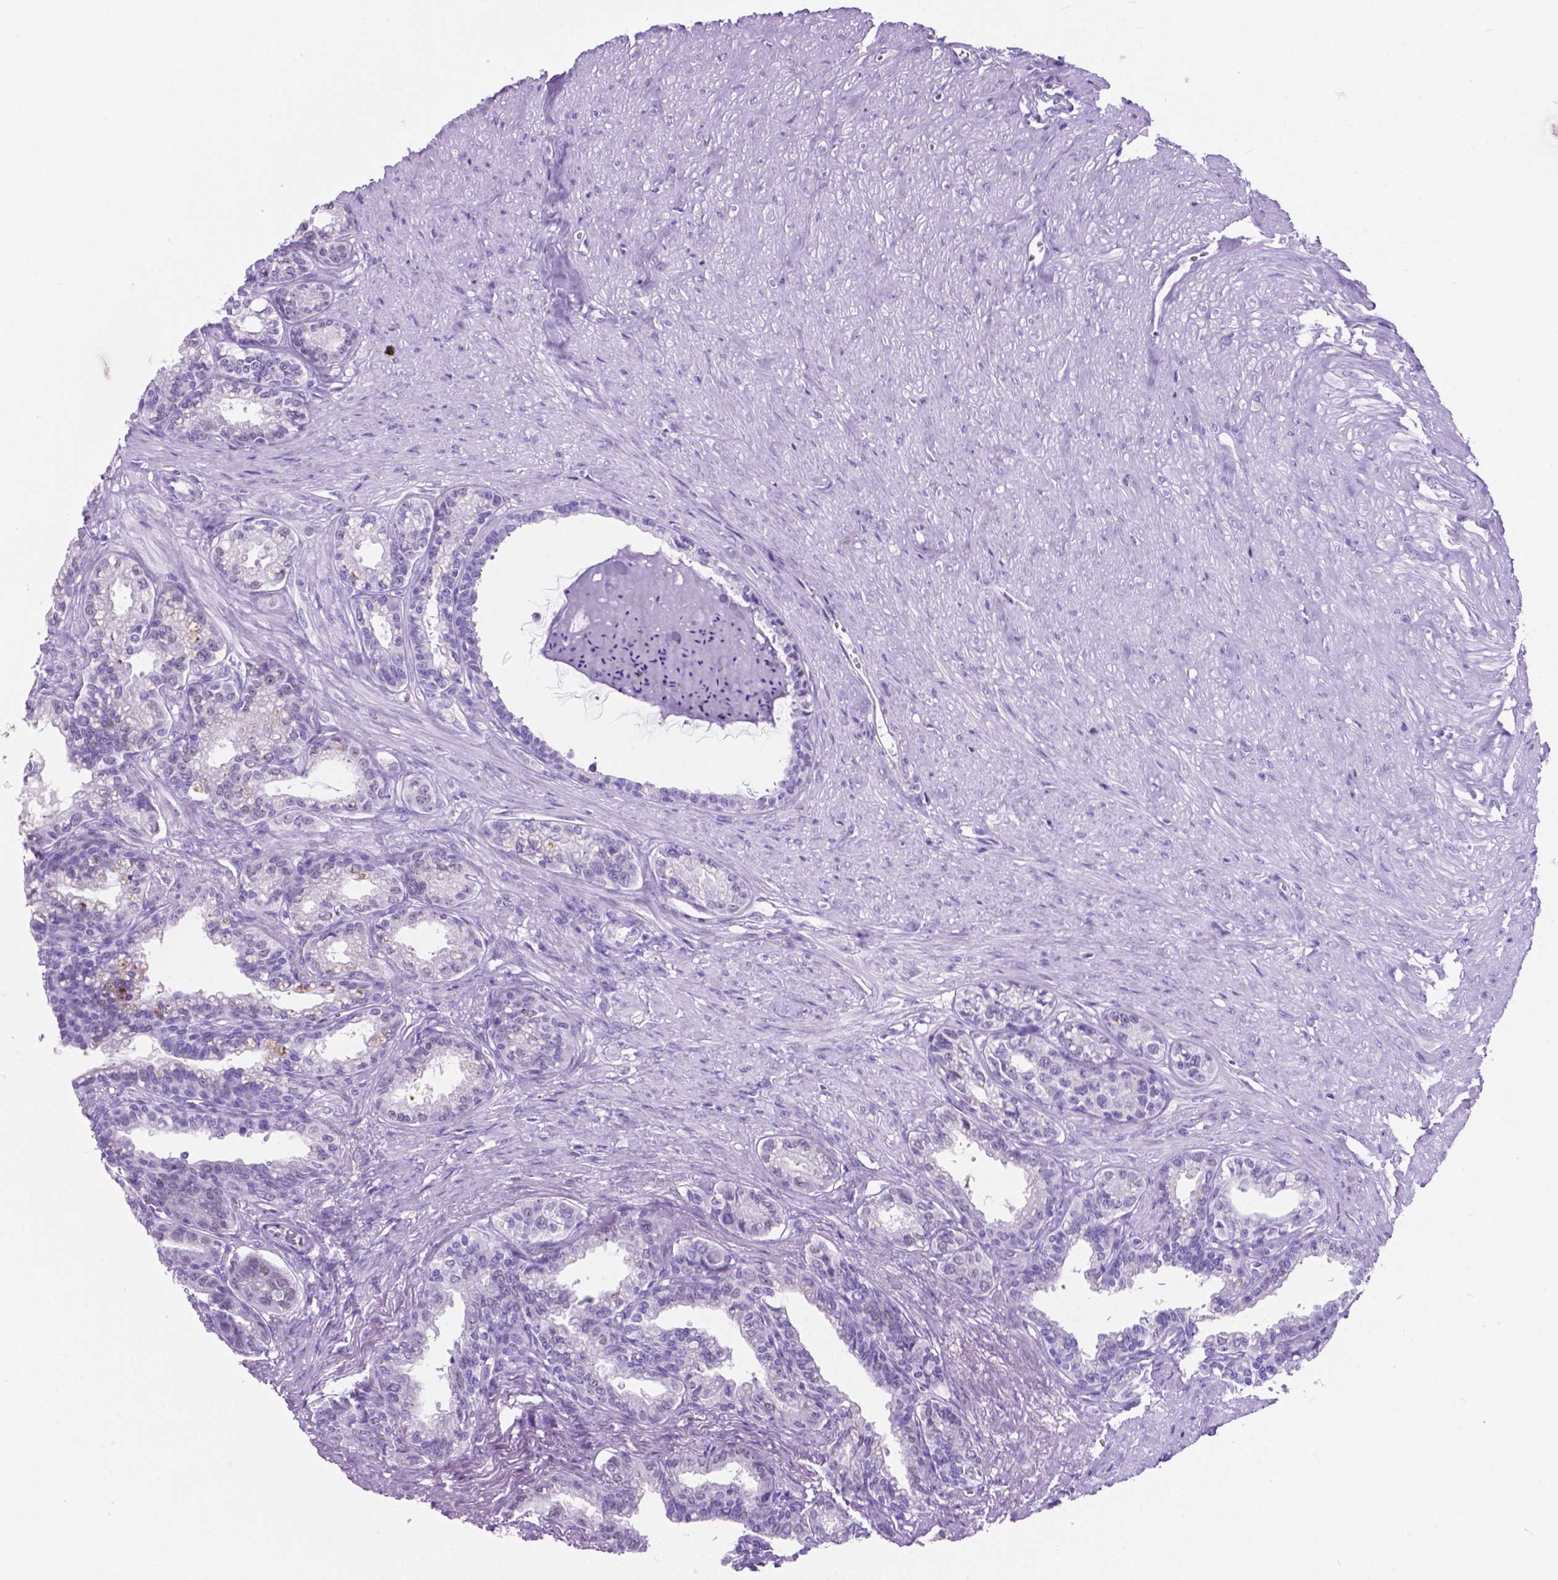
{"staining": {"intensity": "negative", "quantity": "none", "location": "none"}, "tissue": "seminal vesicle", "cell_type": "Glandular cells", "image_type": "normal", "snomed": [{"axis": "morphology", "description": "Normal tissue, NOS"}, {"axis": "morphology", "description": "Urothelial carcinoma, NOS"}, {"axis": "topography", "description": "Urinary bladder"}, {"axis": "topography", "description": "Seminal veicle"}], "caption": "The image shows no staining of glandular cells in unremarkable seminal vesicle. (DAB (3,3'-diaminobenzidine) IHC with hematoxylin counter stain).", "gene": "C17orf107", "patient": {"sex": "male", "age": 76}}